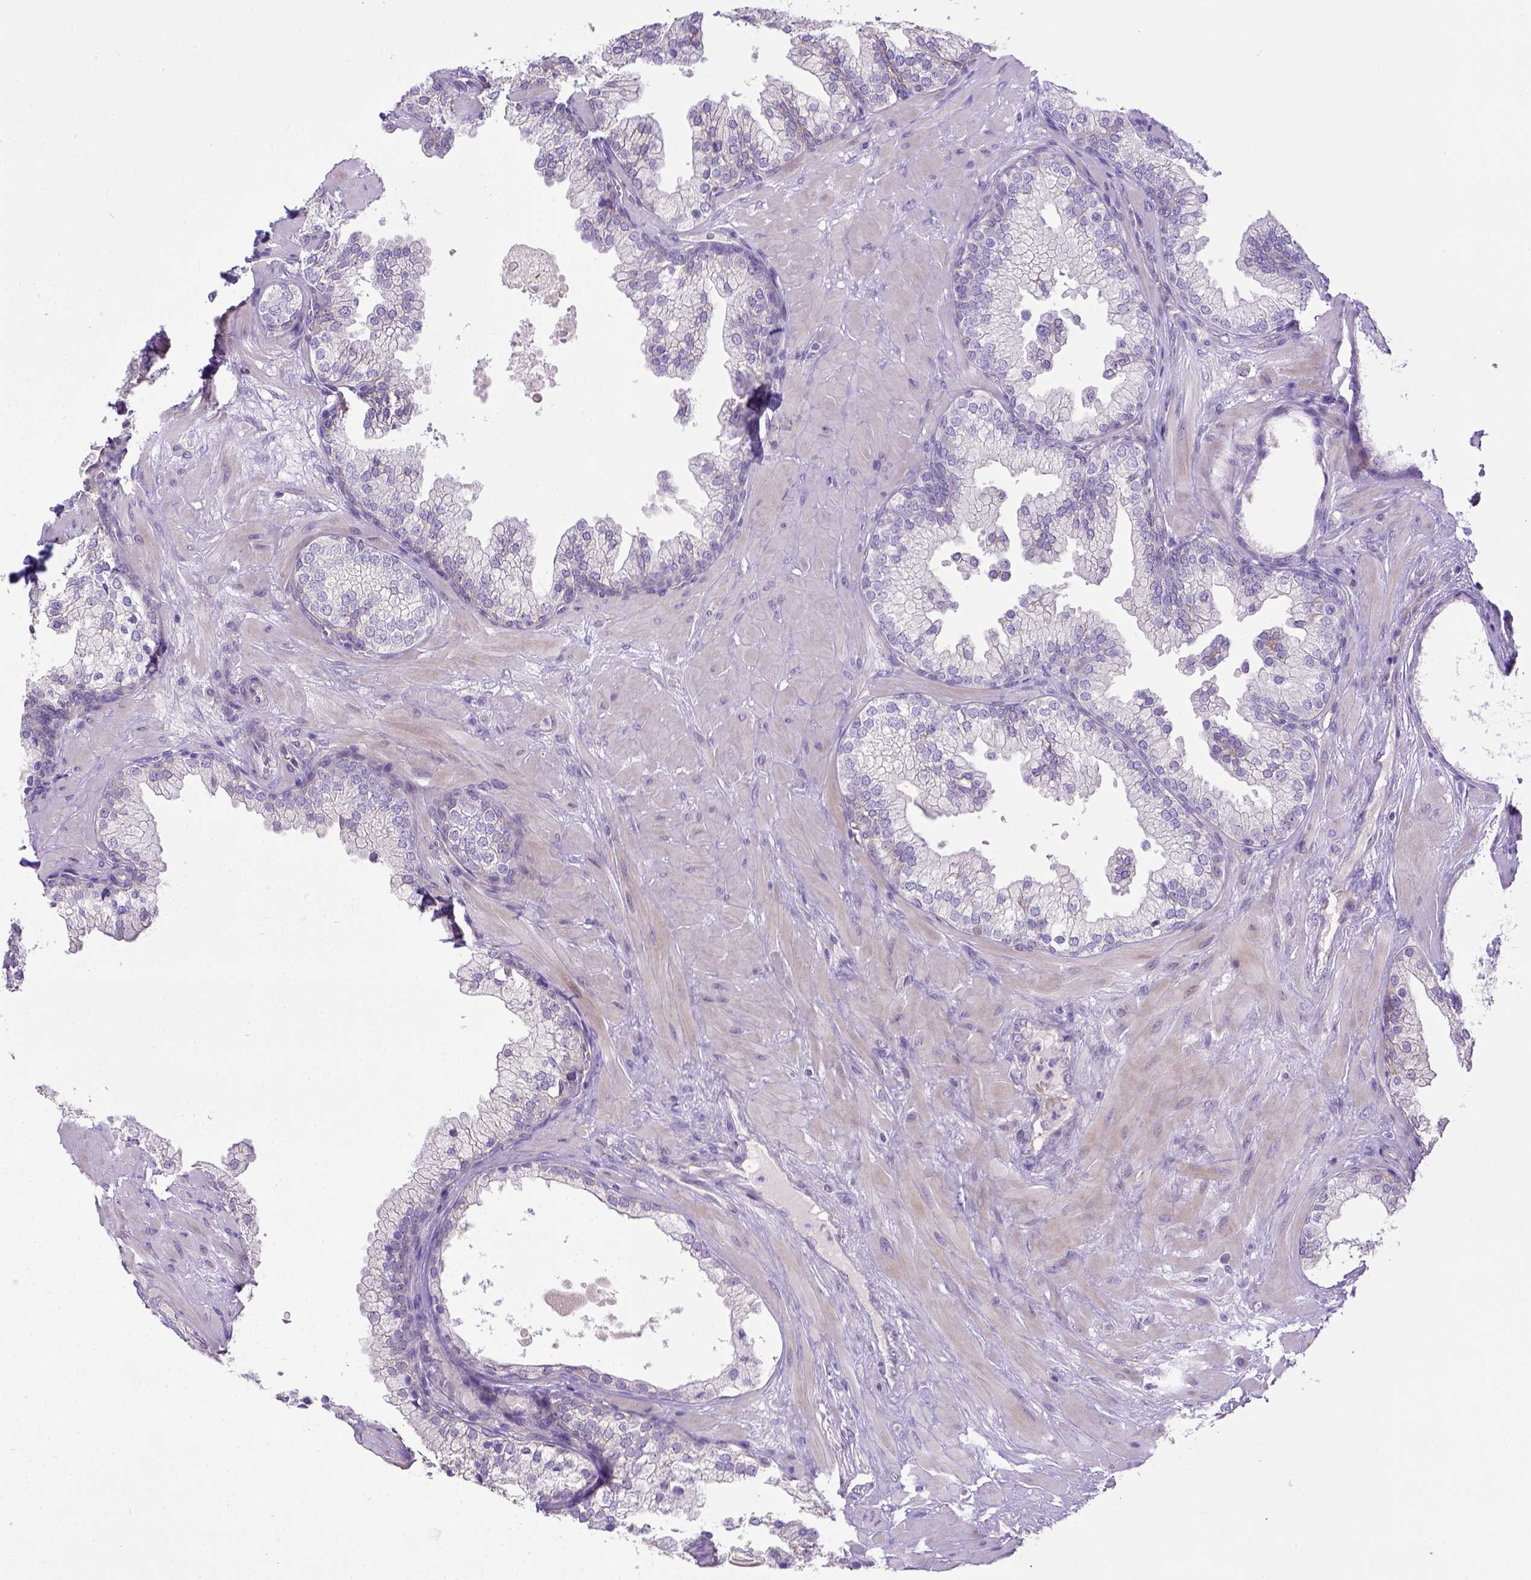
{"staining": {"intensity": "negative", "quantity": "none", "location": "none"}, "tissue": "prostate", "cell_type": "Glandular cells", "image_type": "normal", "snomed": [{"axis": "morphology", "description": "Normal tissue, NOS"}, {"axis": "topography", "description": "Prostate"}, {"axis": "topography", "description": "Peripheral nerve tissue"}], "caption": "Benign prostate was stained to show a protein in brown. There is no significant expression in glandular cells.", "gene": "CD40", "patient": {"sex": "male", "age": 61}}